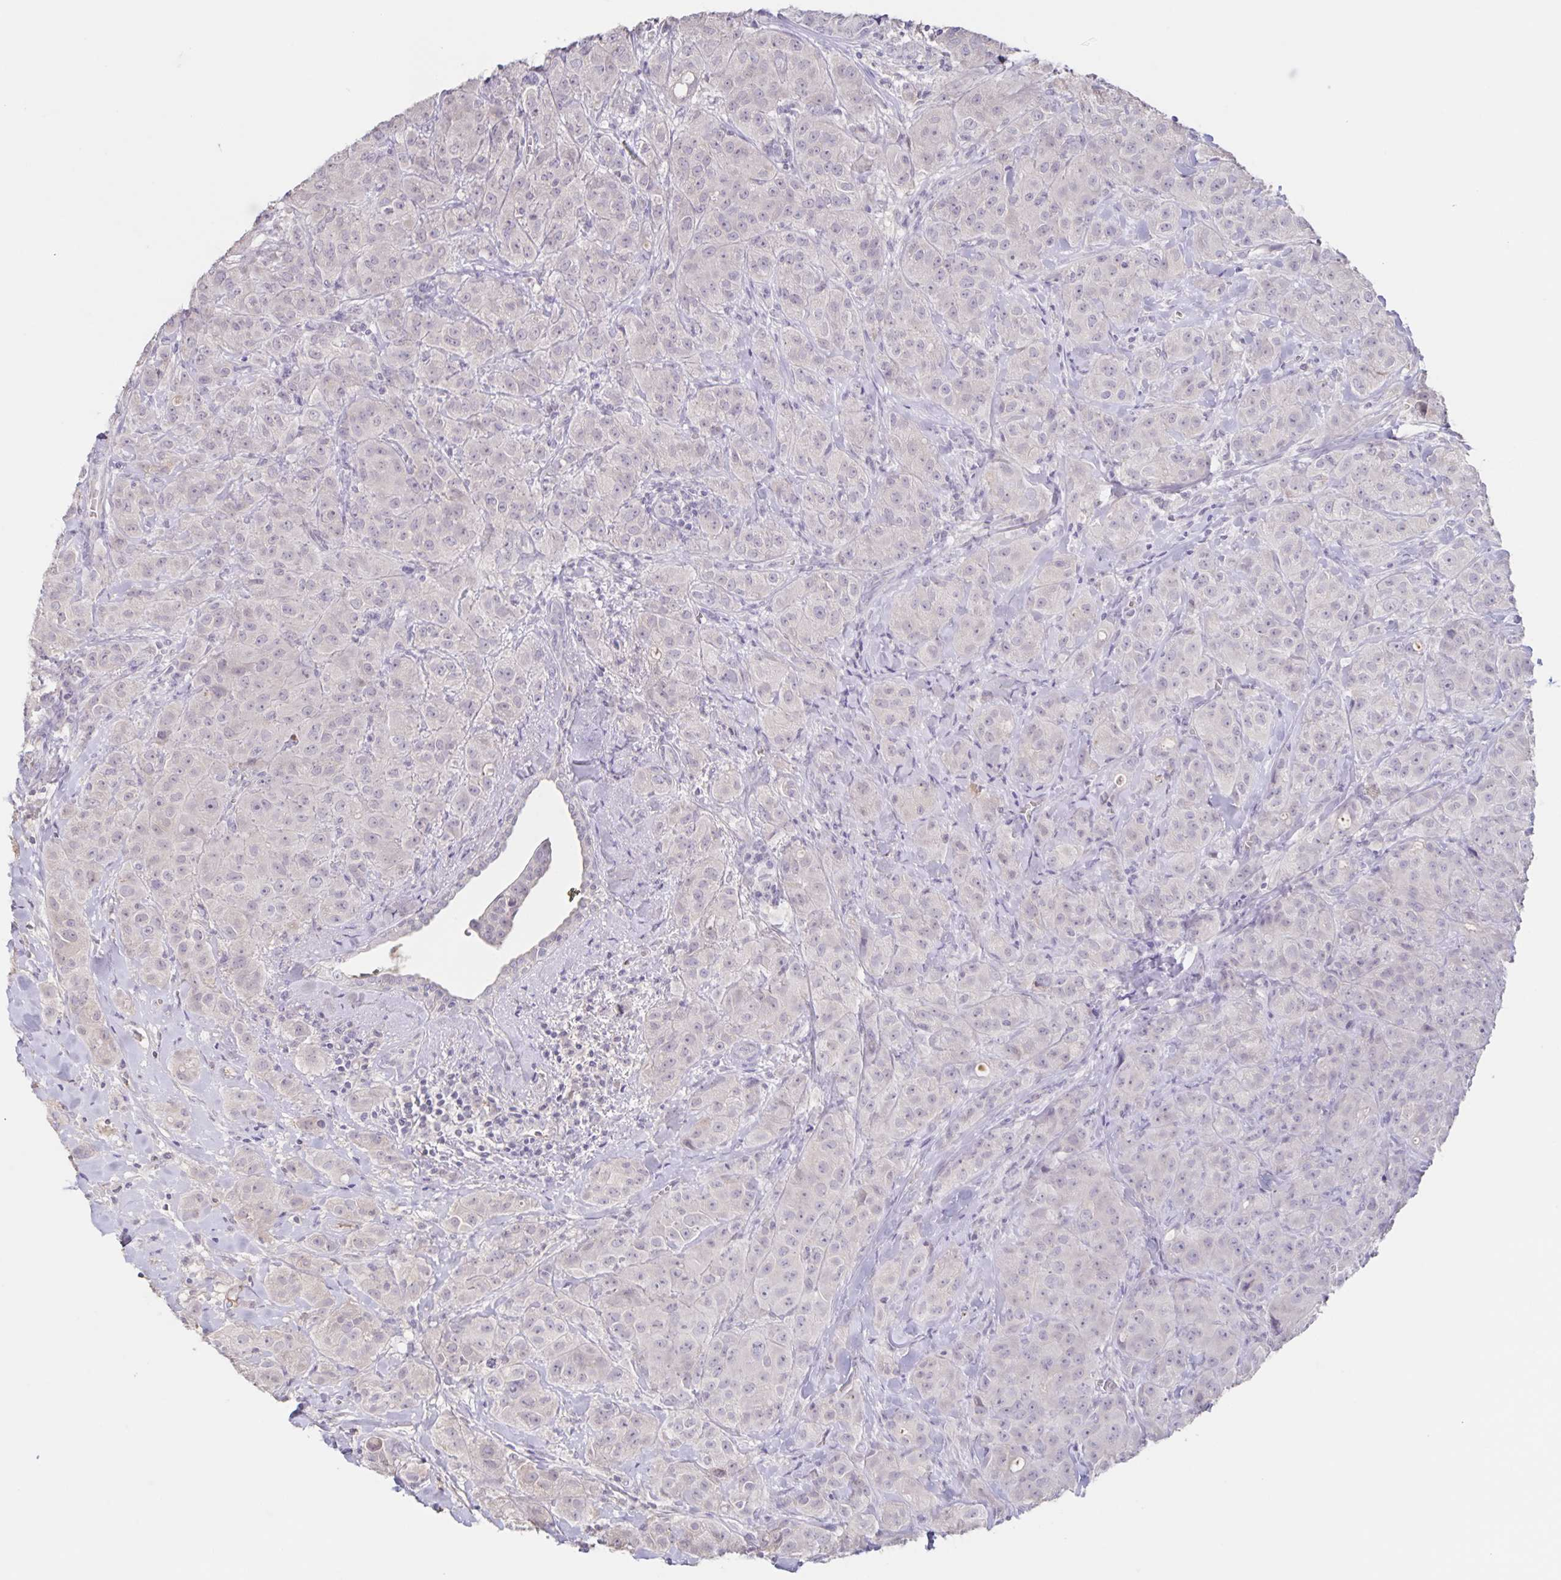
{"staining": {"intensity": "negative", "quantity": "none", "location": "none"}, "tissue": "breast cancer", "cell_type": "Tumor cells", "image_type": "cancer", "snomed": [{"axis": "morphology", "description": "Normal tissue, NOS"}, {"axis": "morphology", "description": "Duct carcinoma"}, {"axis": "topography", "description": "Breast"}], "caption": "Invasive ductal carcinoma (breast) was stained to show a protein in brown. There is no significant expression in tumor cells.", "gene": "INSL5", "patient": {"sex": "female", "age": 43}}